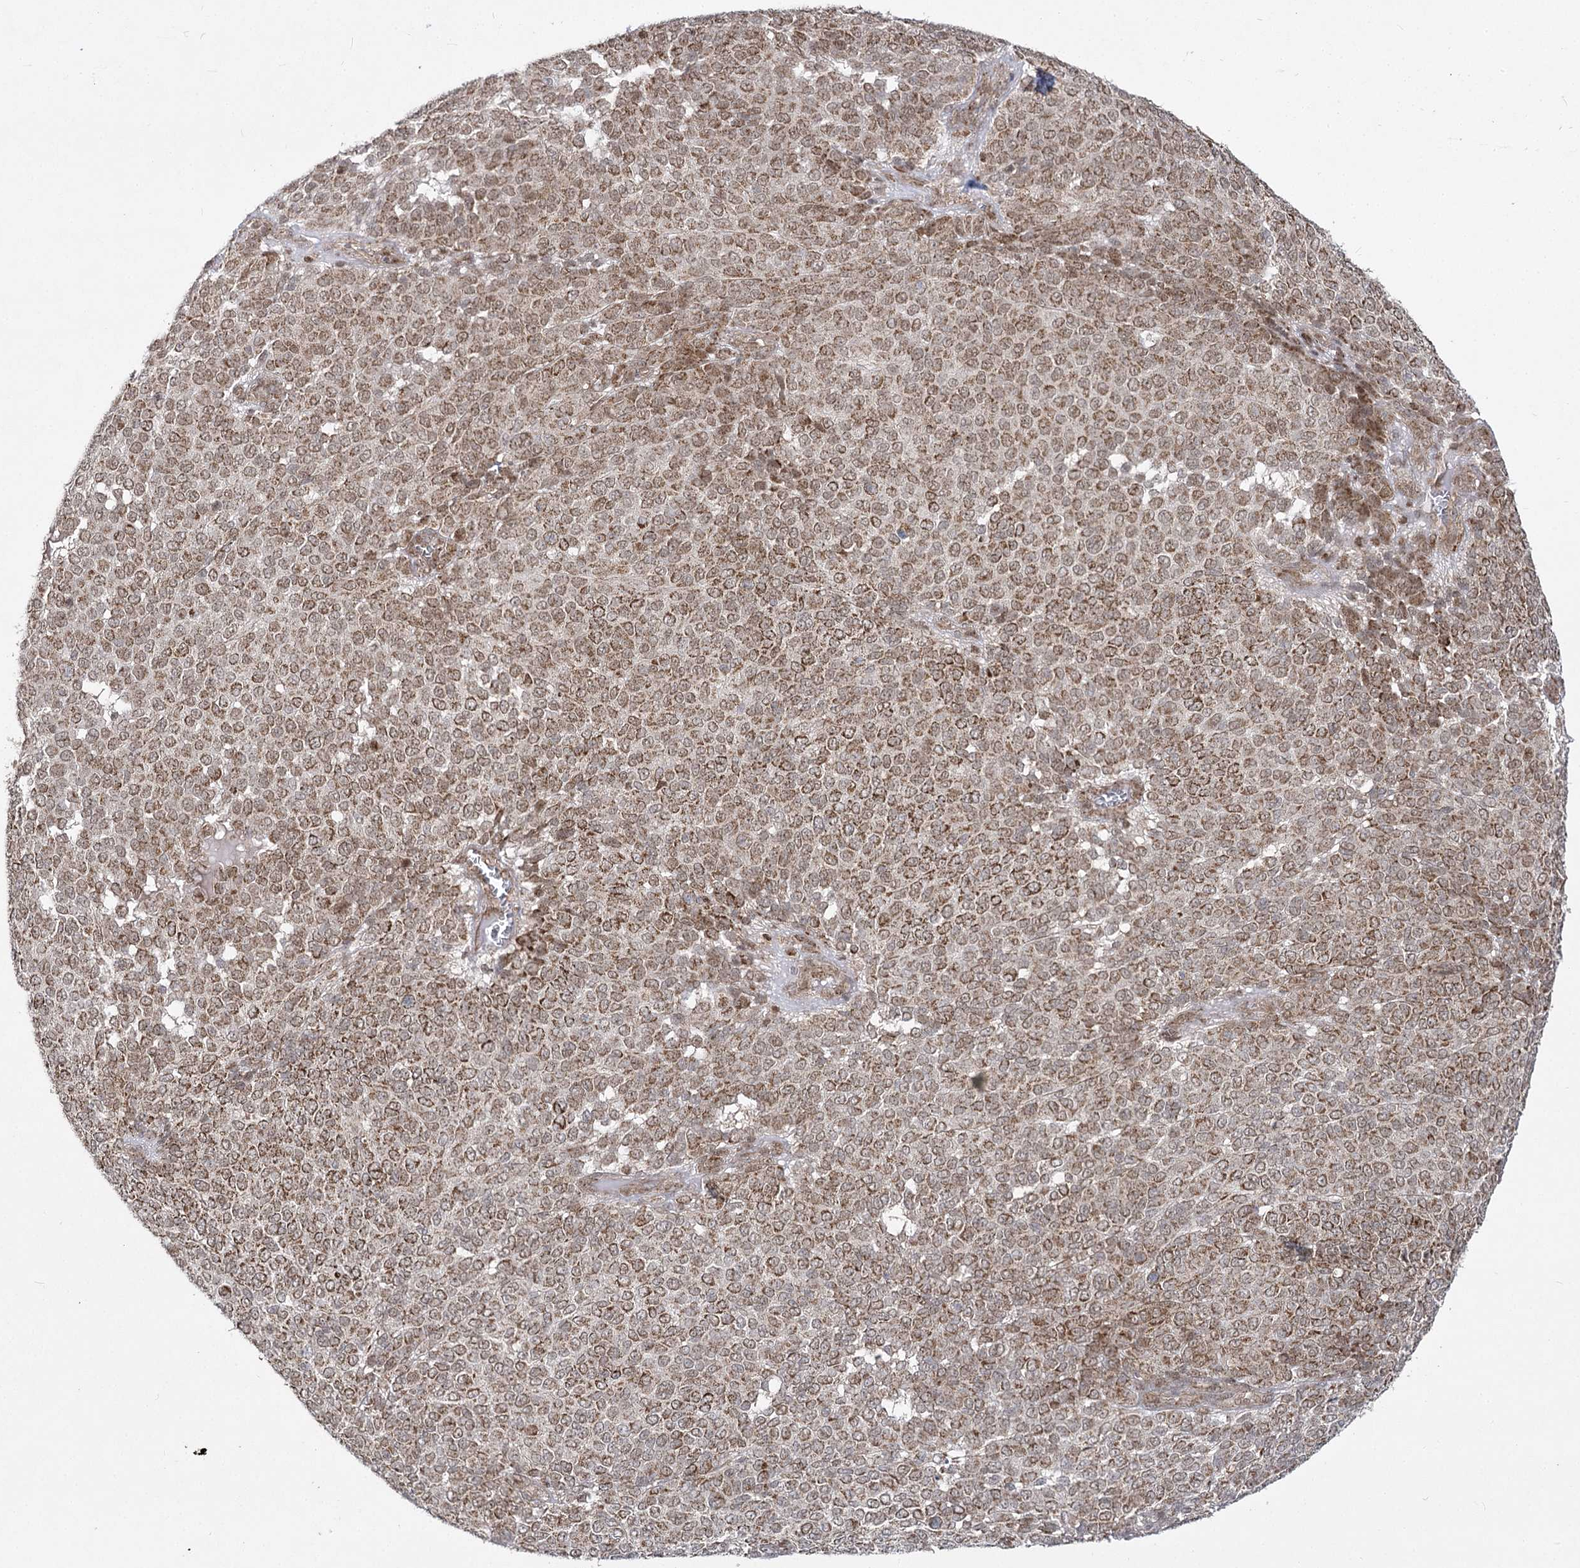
{"staining": {"intensity": "moderate", "quantity": ">75%", "location": "cytoplasmic/membranous"}, "tissue": "melanoma", "cell_type": "Tumor cells", "image_type": "cancer", "snomed": [{"axis": "morphology", "description": "Malignant melanoma, NOS"}, {"axis": "topography", "description": "Skin"}], "caption": "Human malignant melanoma stained with a protein marker exhibits moderate staining in tumor cells.", "gene": "SLC4A1AP", "patient": {"sex": "male", "age": 49}}